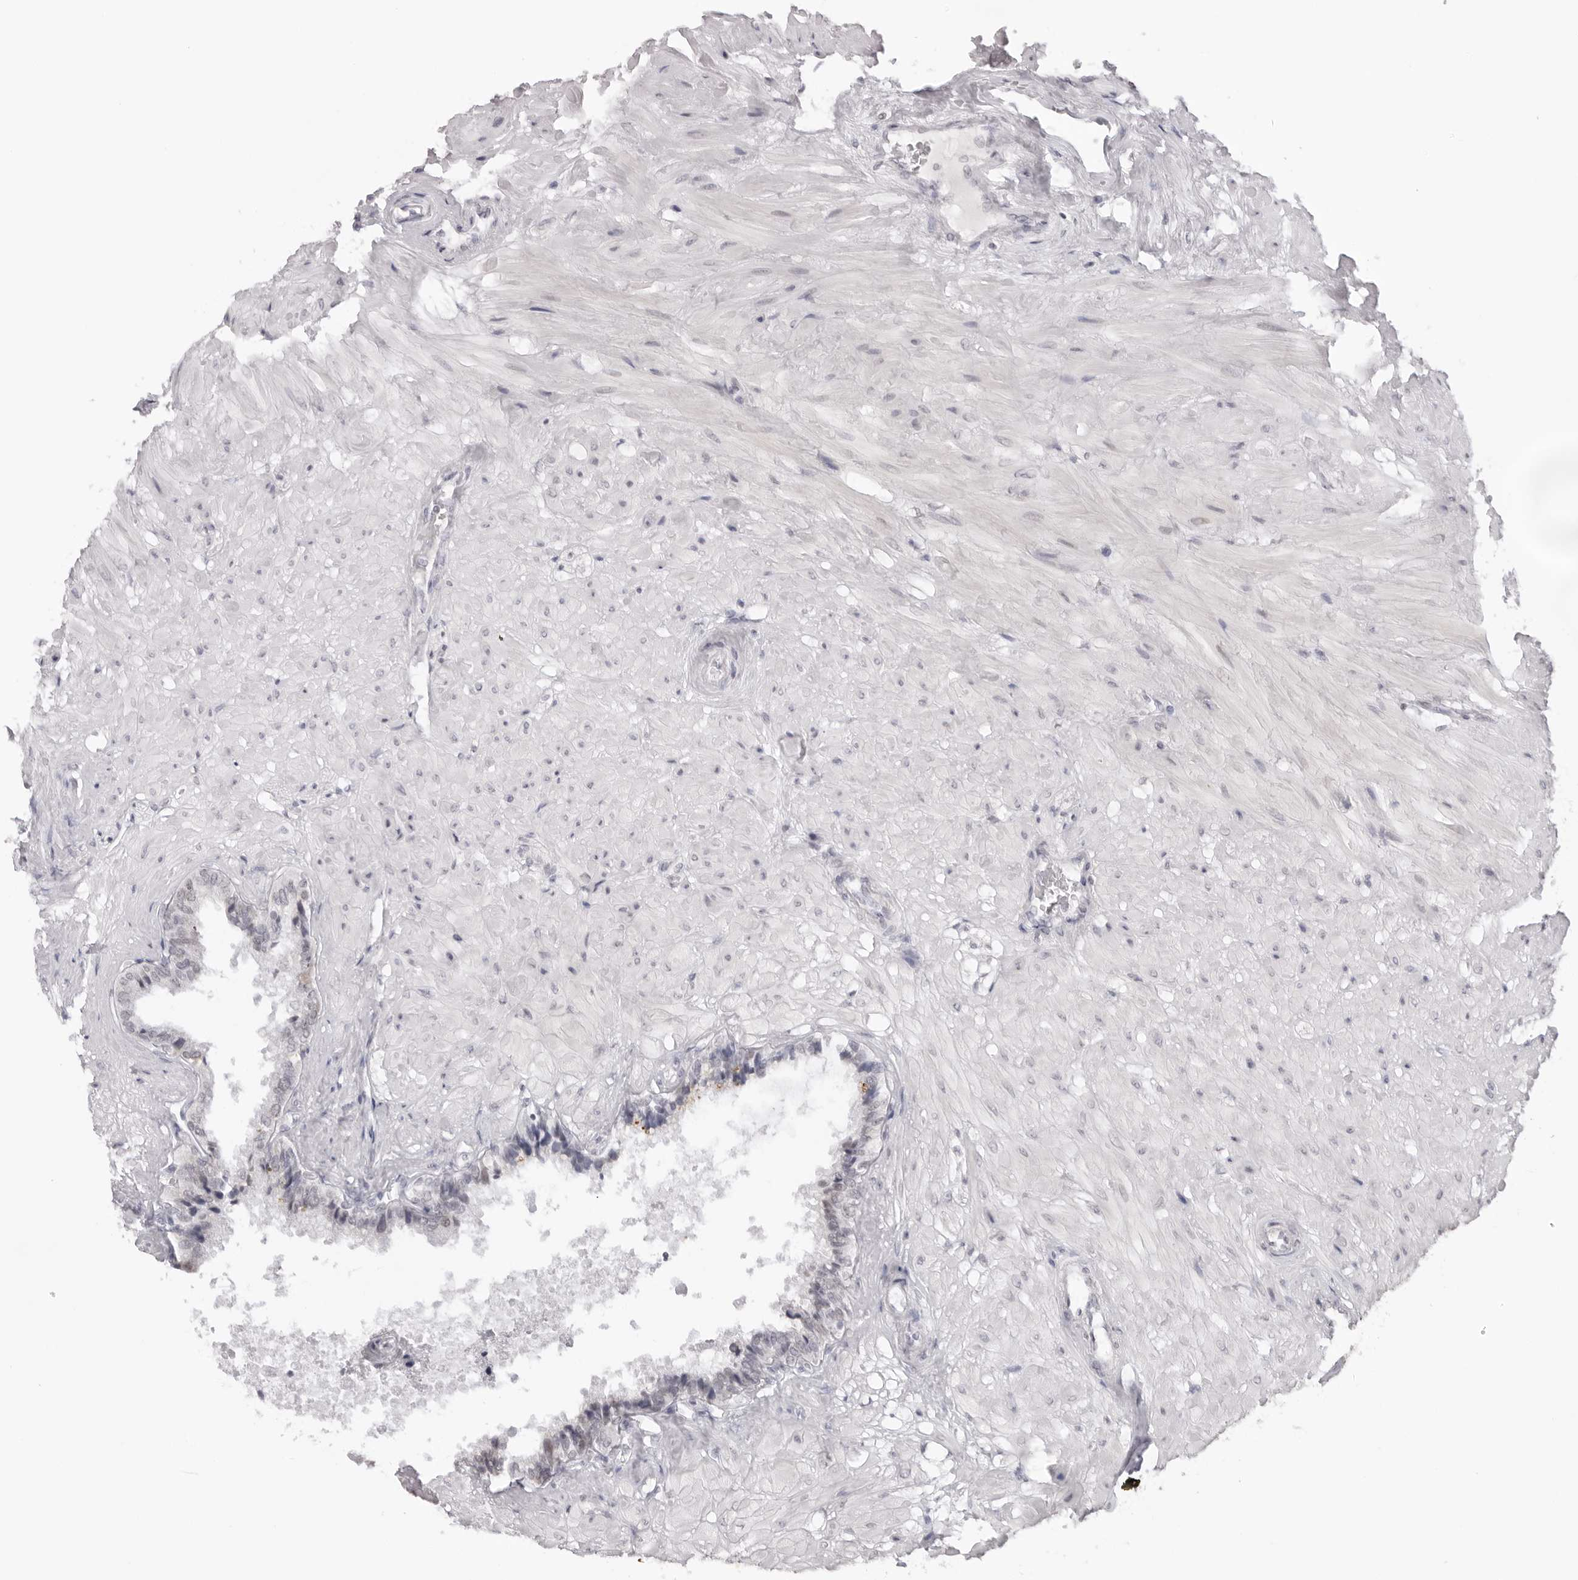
{"staining": {"intensity": "negative", "quantity": "none", "location": "none"}, "tissue": "seminal vesicle", "cell_type": "Glandular cells", "image_type": "normal", "snomed": [{"axis": "morphology", "description": "Normal tissue, NOS"}, {"axis": "topography", "description": "Seminal veicle"}], "caption": "High power microscopy micrograph of an immunohistochemistry micrograph of unremarkable seminal vesicle, revealing no significant staining in glandular cells.", "gene": "KLK12", "patient": {"sex": "male", "age": 46}}